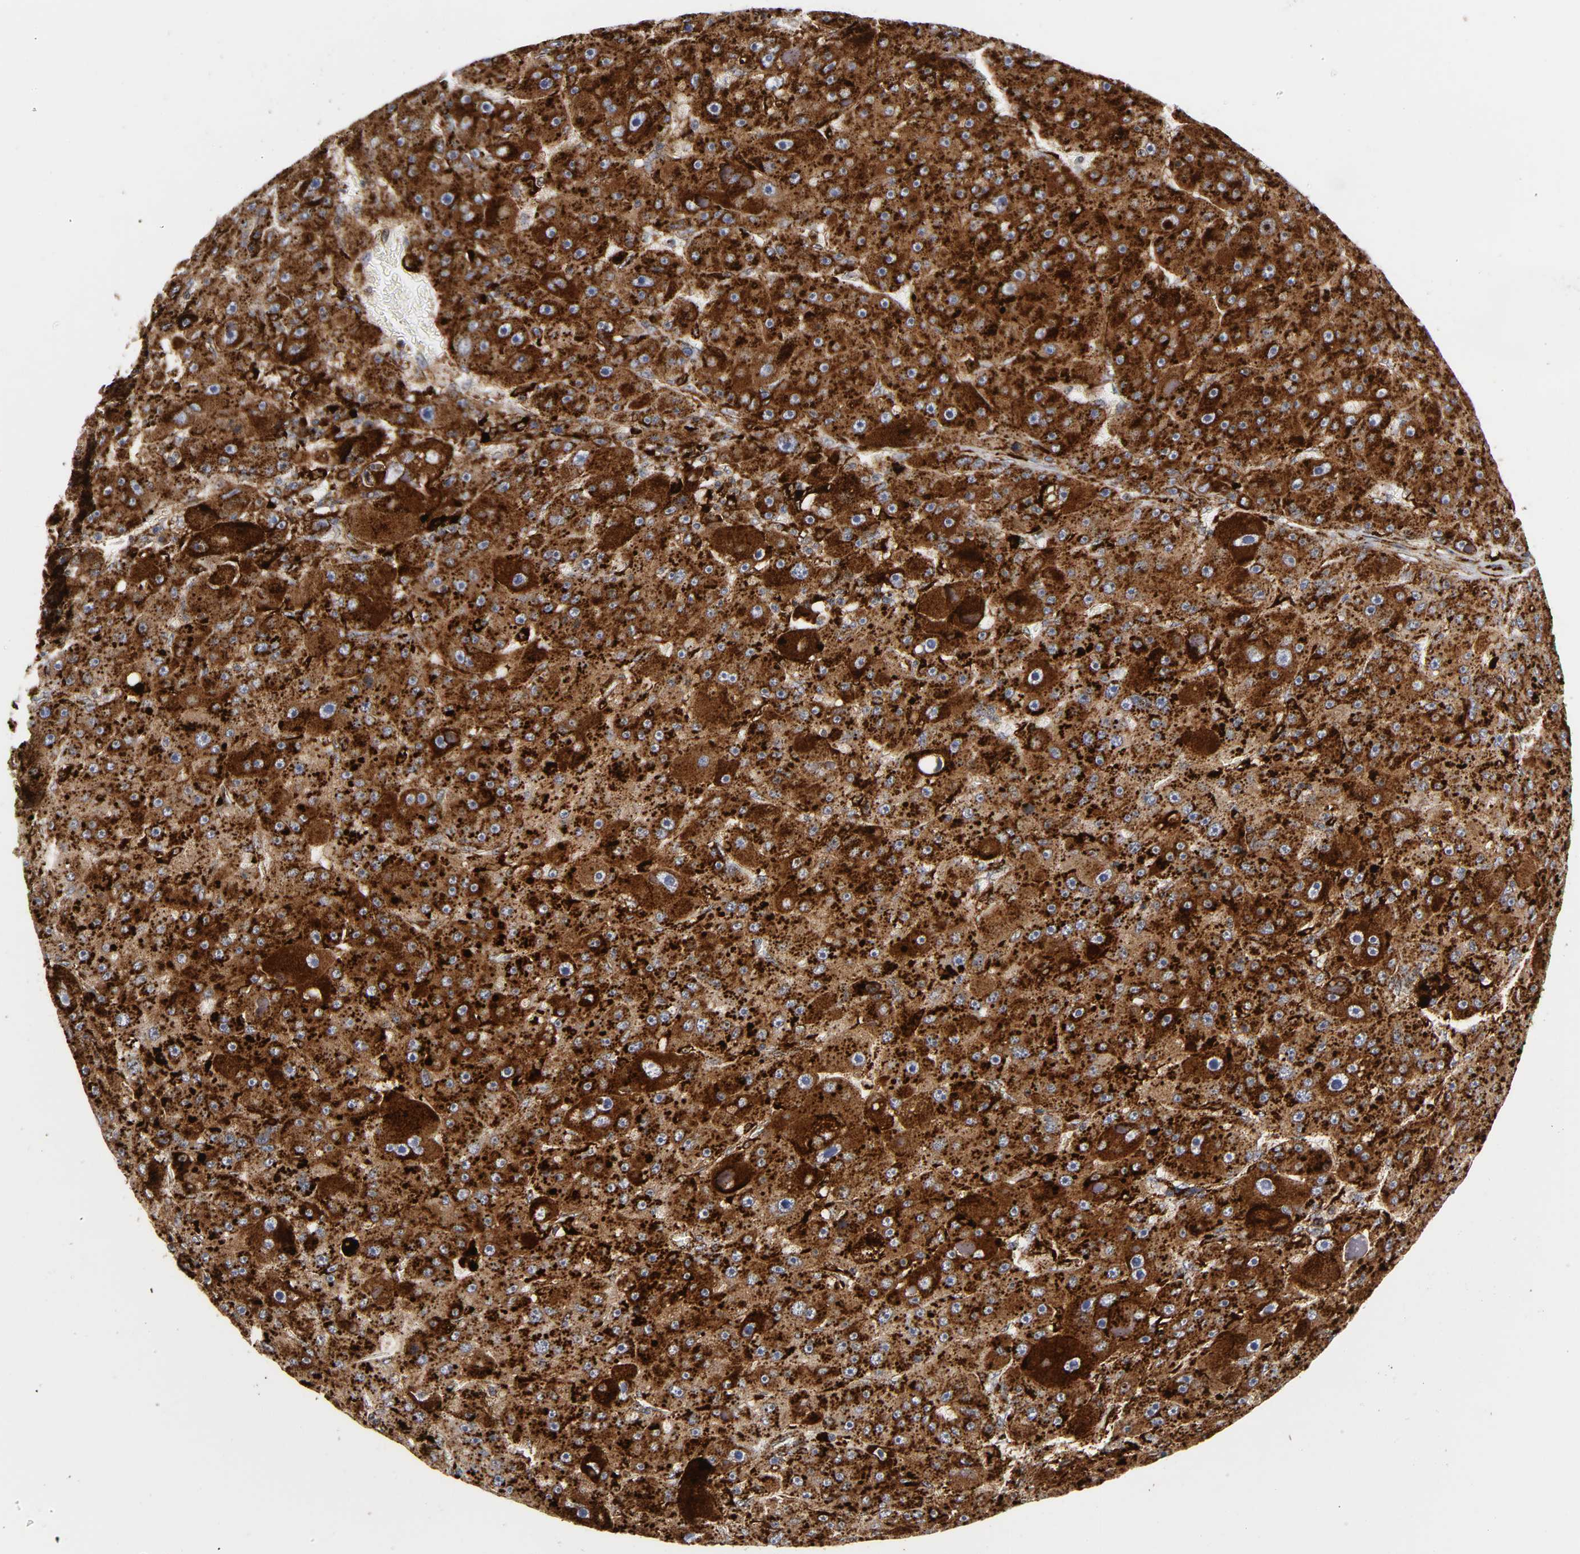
{"staining": {"intensity": "strong", "quantity": ">75%", "location": "cytoplasmic/membranous"}, "tissue": "liver cancer", "cell_type": "Tumor cells", "image_type": "cancer", "snomed": [{"axis": "morphology", "description": "Carcinoma, Hepatocellular, NOS"}, {"axis": "topography", "description": "Liver"}], "caption": "Human liver cancer stained for a protein (brown) displays strong cytoplasmic/membranous positive positivity in approximately >75% of tumor cells.", "gene": "PSAP", "patient": {"sex": "male", "age": 76}}